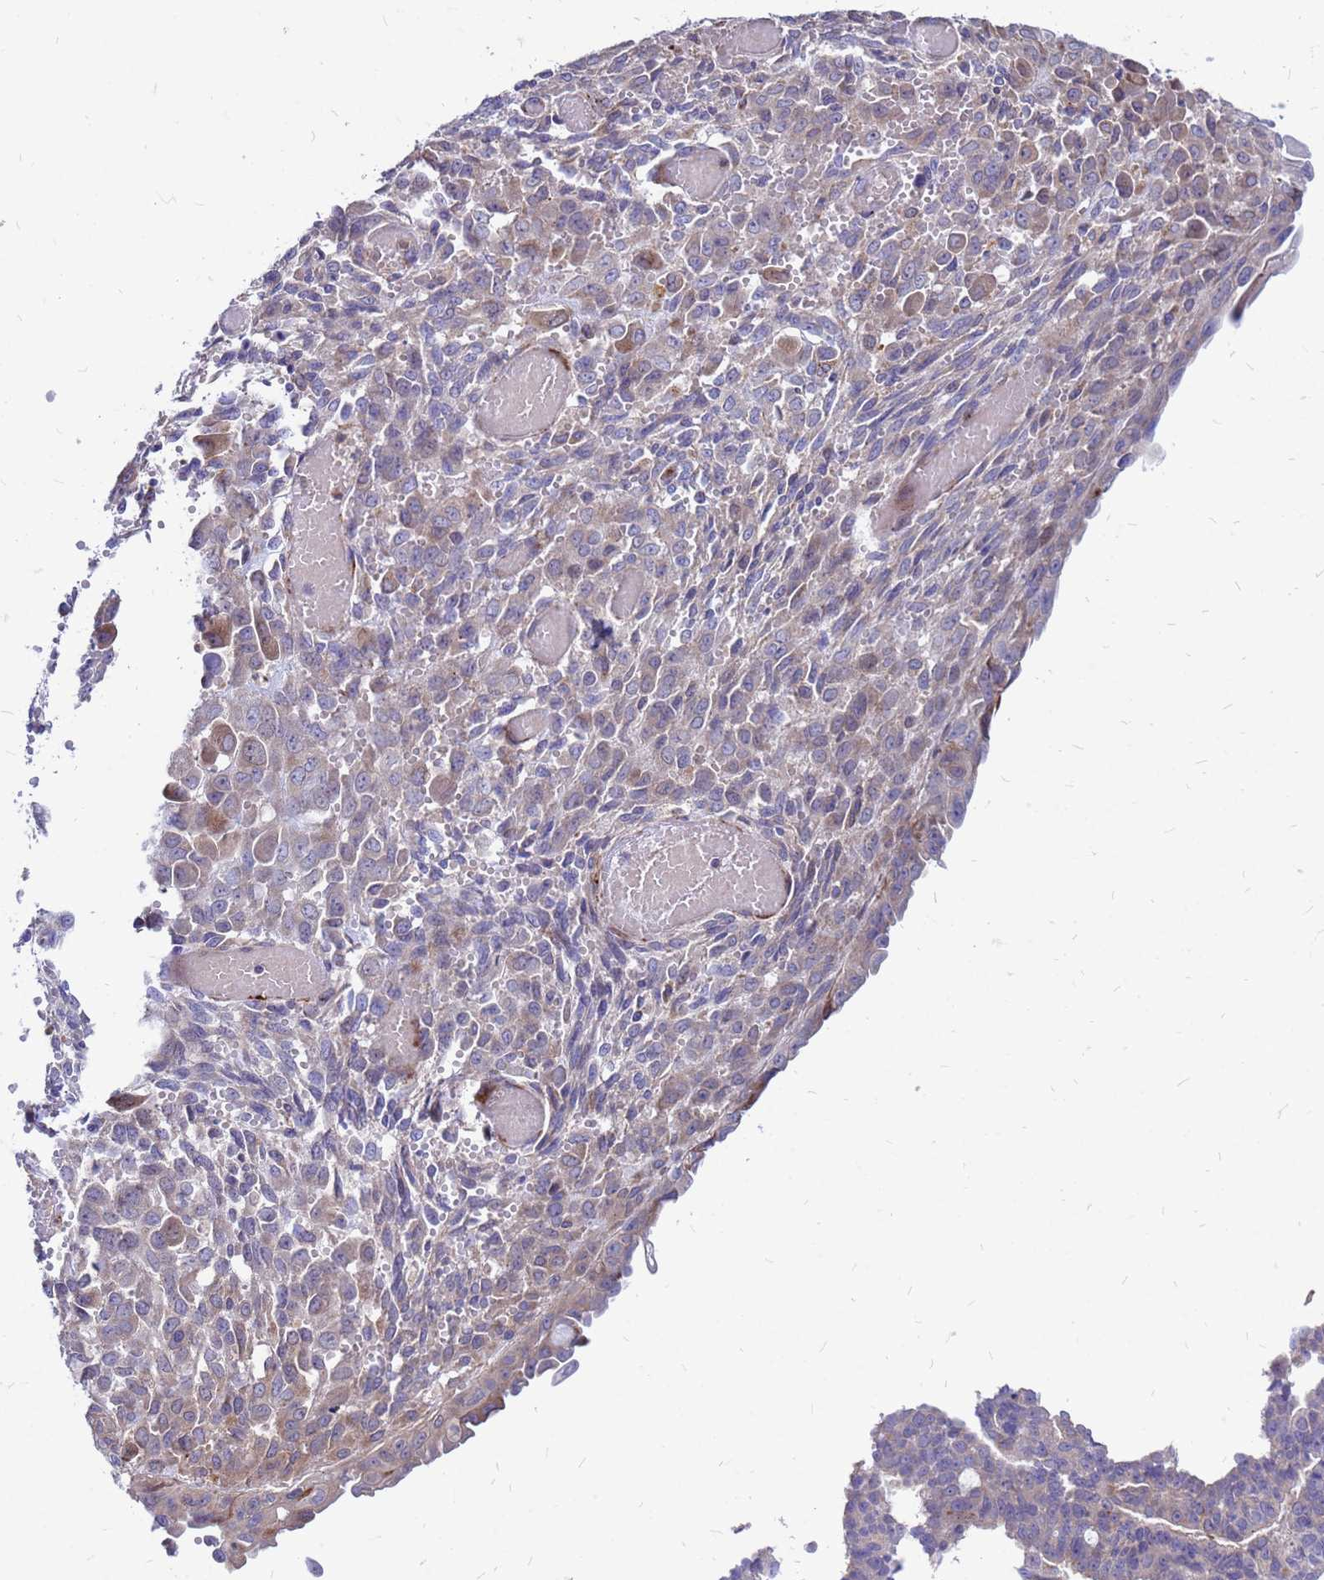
{"staining": {"intensity": "weak", "quantity": "25%-75%", "location": "cytoplasmic/membranous"}, "tissue": "endometrial cancer", "cell_type": "Tumor cells", "image_type": "cancer", "snomed": [{"axis": "morphology", "description": "Adenocarcinoma, NOS"}, {"axis": "topography", "description": "Endometrium"}], "caption": "Protein expression by immunohistochemistry (IHC) demonstrates weak cytoplasmic/membranous staining in about 25%-75% of tumor cells in endometrial adenocarcinoma.", "gene": "FHIP1A", "patient": {"sex": "female", "age": 32}}